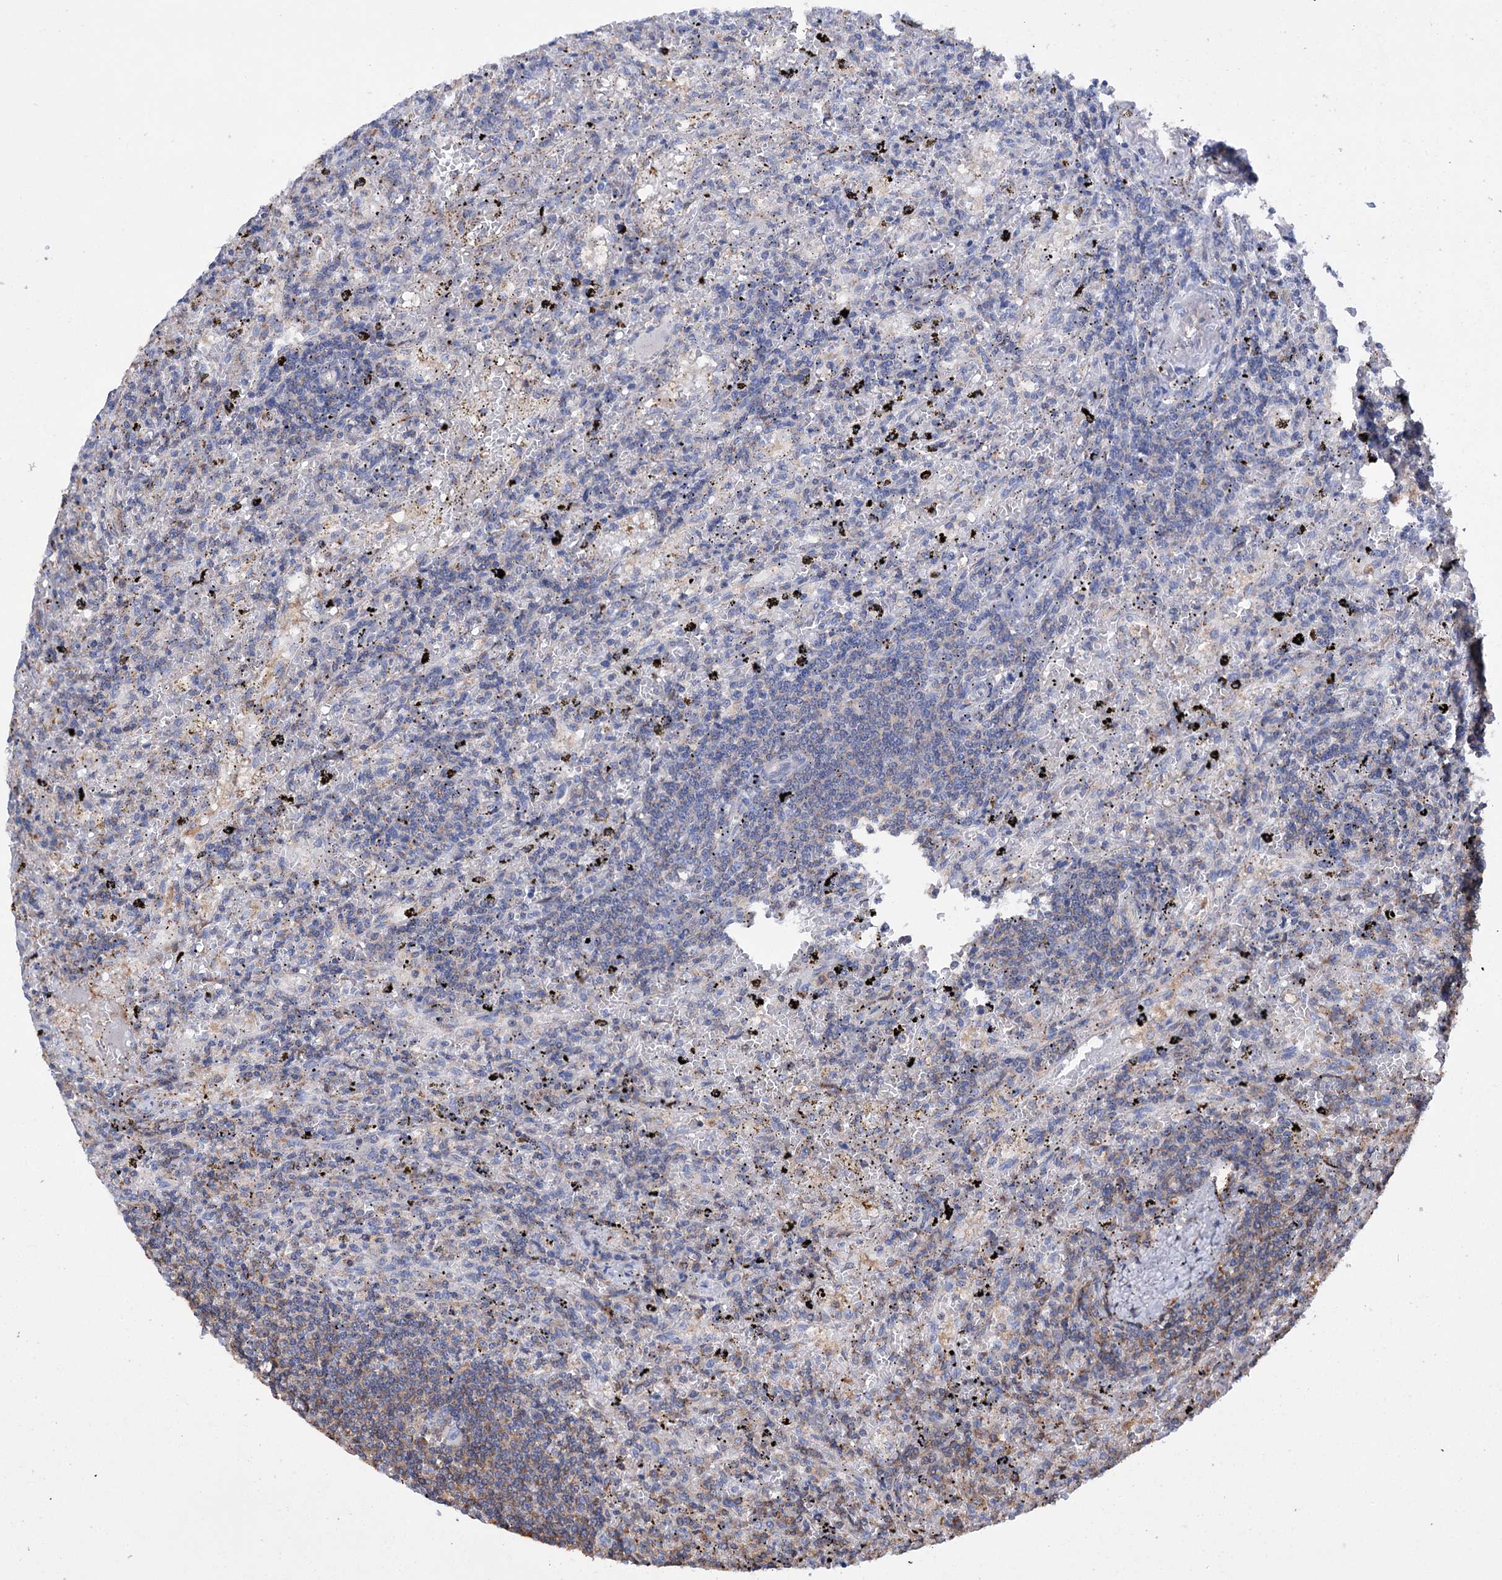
{"staining": {"intensity": "negative", "quantity": "none", "location": "none"}, "tissue": "lymphoma", "cell_type": "Tumor cells", "image_type": "cancer", "snomed": [{"axis": "morphology", "description": "Malignant lymphoma, non-Hodgkin's type, Low grade"}, {"axis": "topography", "description": "Spleen"}], "caption": "Immunohistochemistry photomicrograph of neoplastic tissue: lymphoma stained with DAB (3,3'-diaminobenzidine) shows no significant protein staining in tumor cells.", "gene": "SCPEP1", "patient": {"sex": "male", "age": 76}}